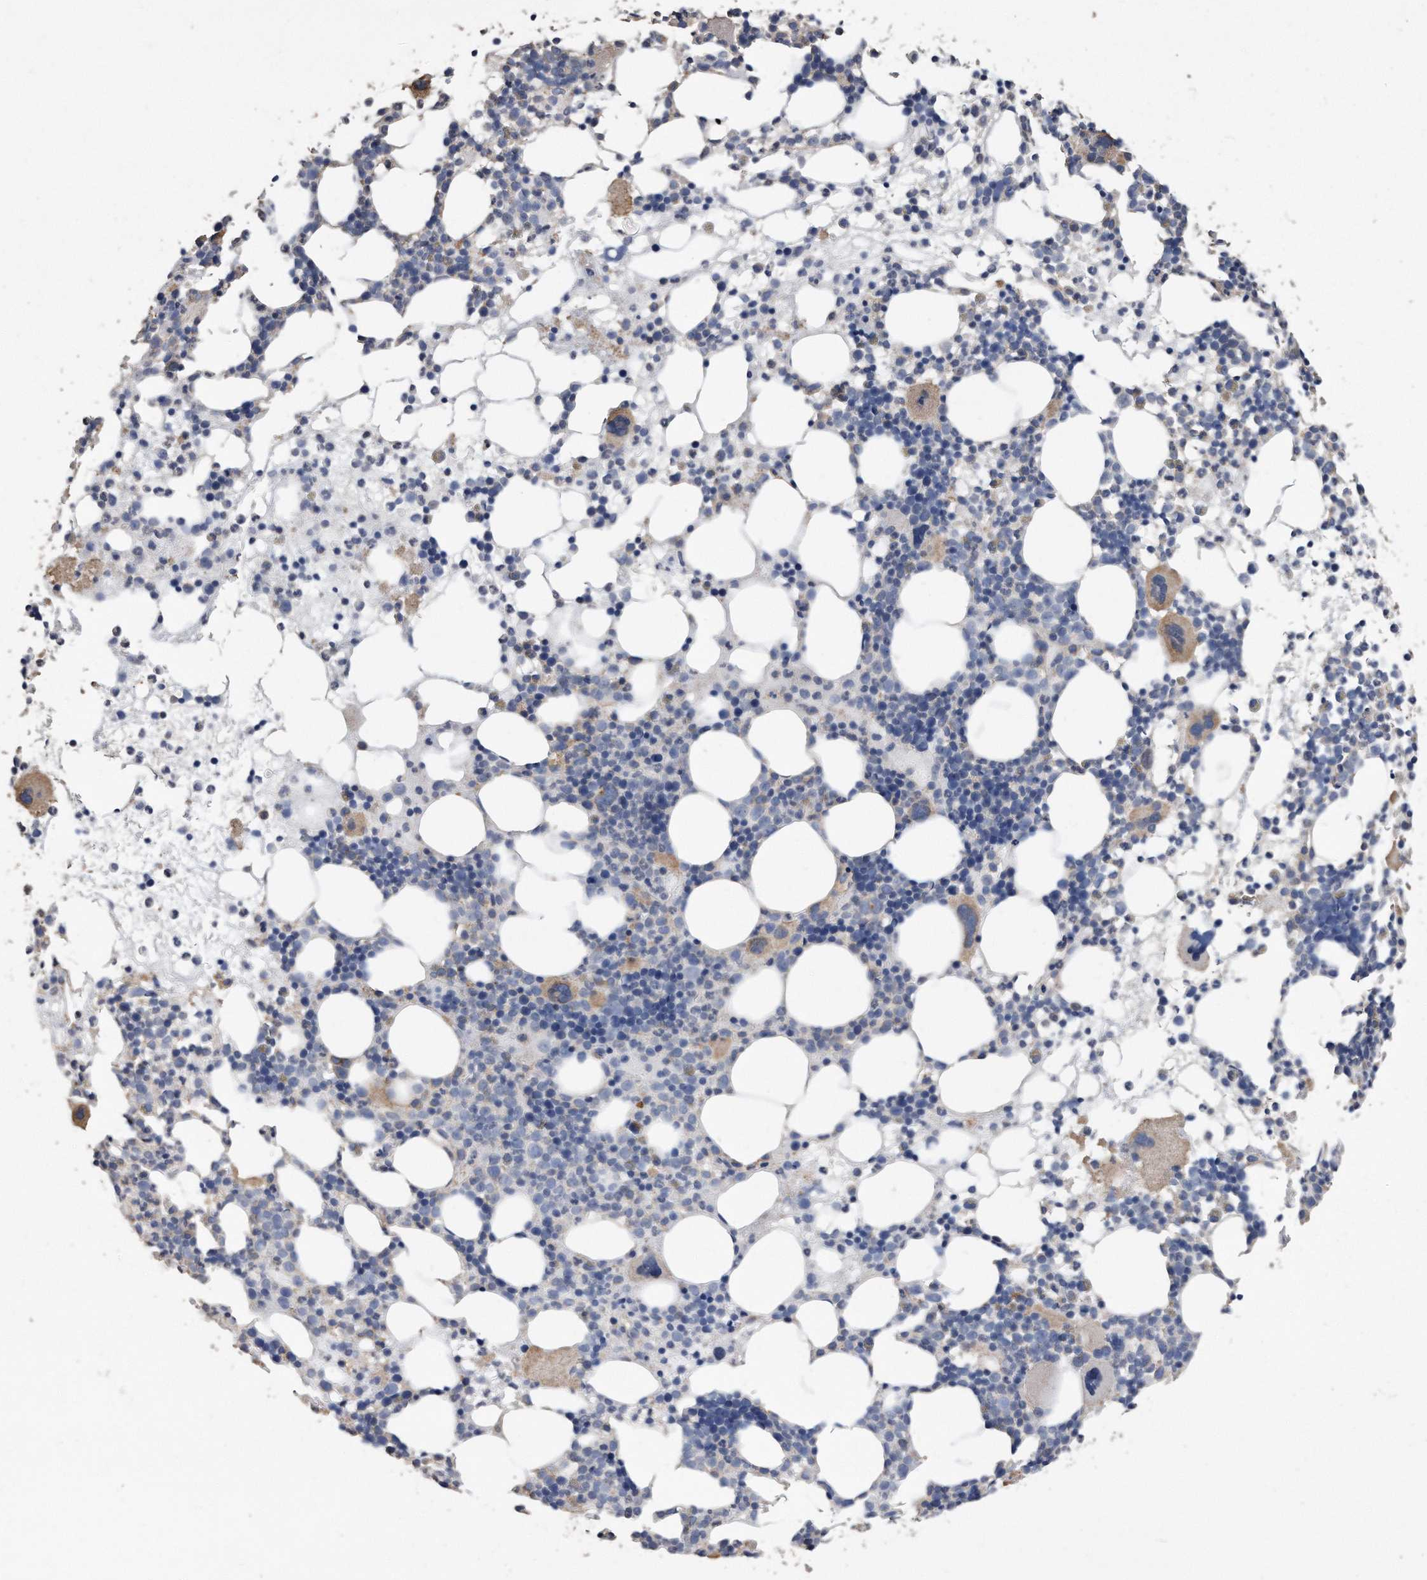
{"staining": {"intensity": "weak", "quantity": "<25%", "location": "cytoplasmic/membranous"}, "tissue": "bone marrow", "cell_type": "Hematopoietic cells", "image_type": "normal", "snomed": [{"axis": "morphology", "description": "Normal tissue, NOS"}, {"axis": "topography", "description": "Bone marrow"}], "caption": "Hematopoietic cells are negative for brown protein staining in benign bone marrow.", "gene": "CDCP1", "patient": {"sex": "female", "age": 57}}